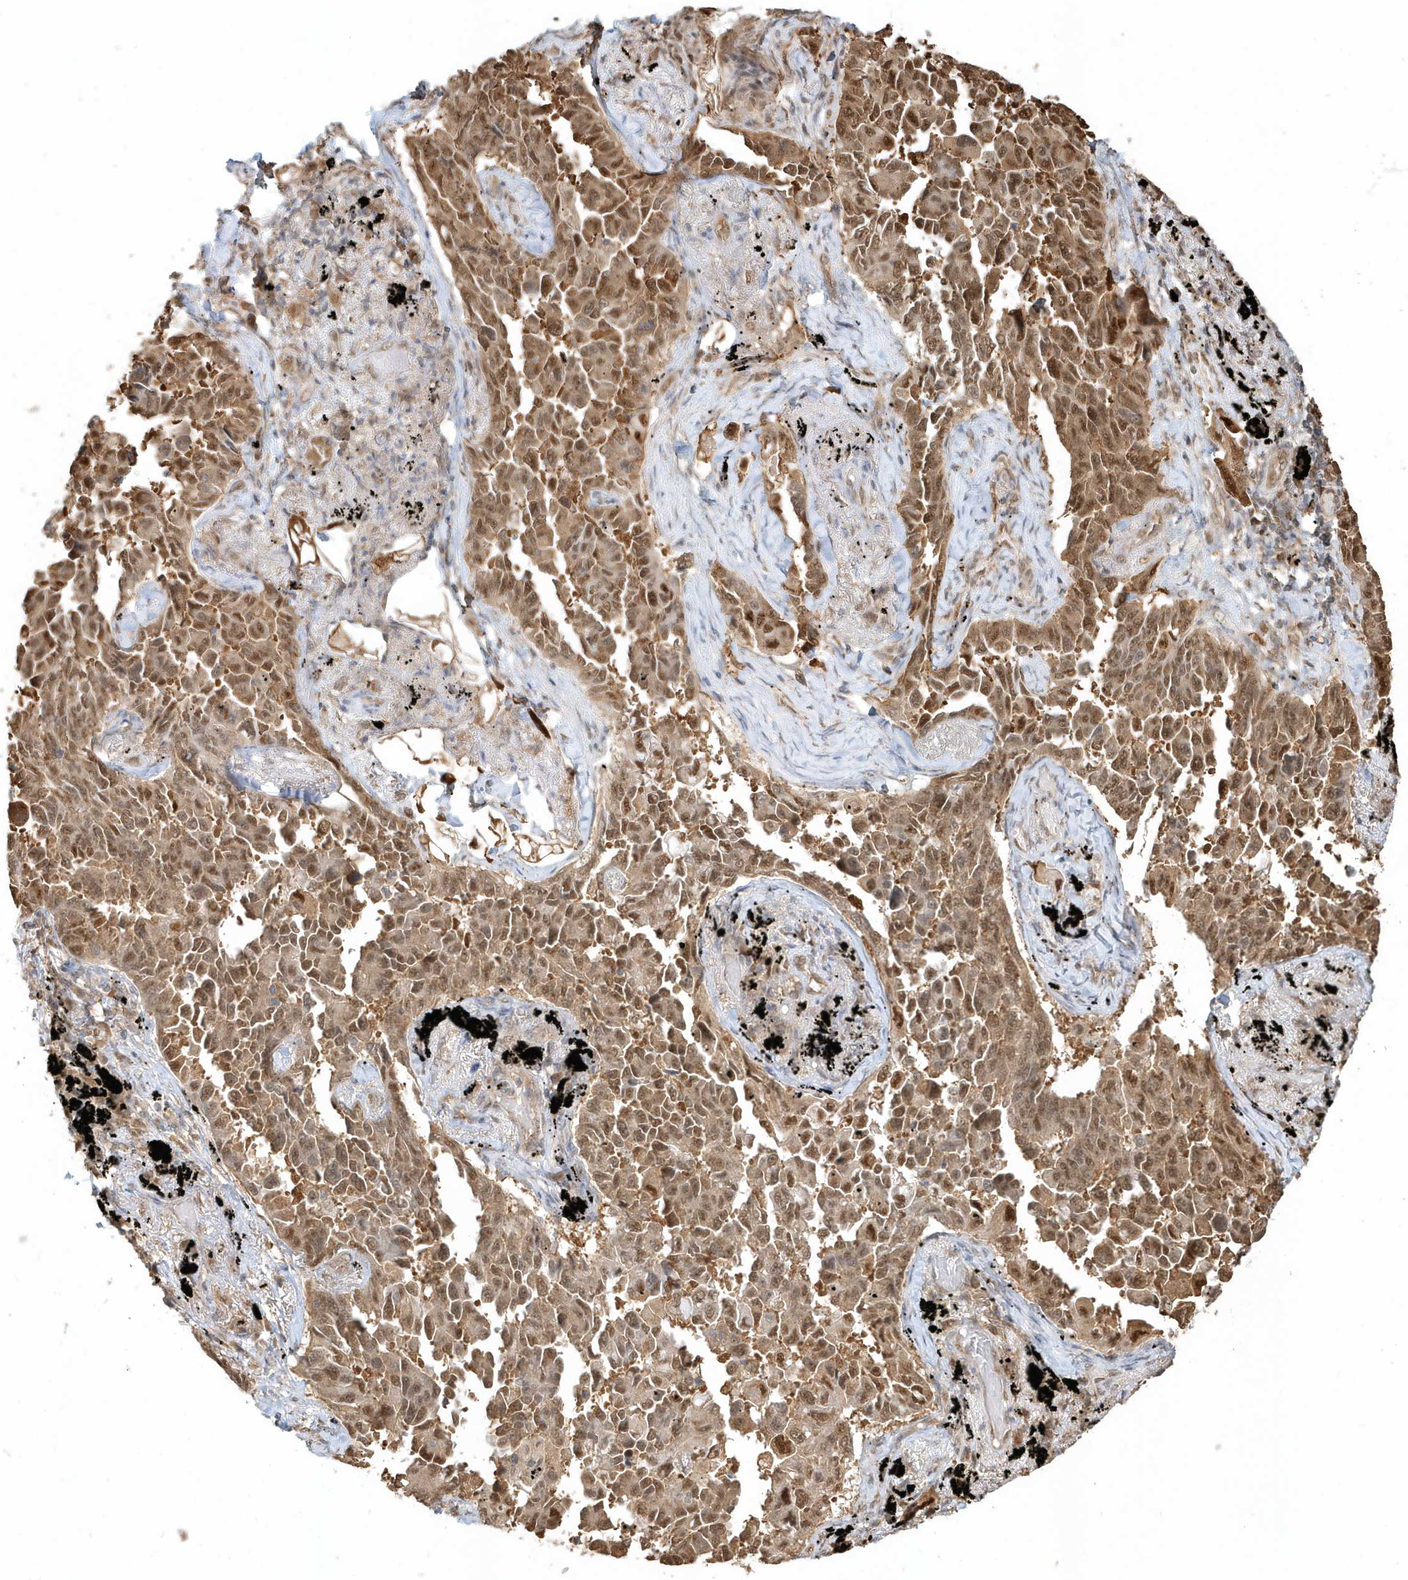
{"staining": {"intensity": "moderate", "quantity": ">75%", "location": "cytoplasmic/membranous,nuclear"}, "tissue": "lung cancer", "cell_type": "Tumor cells", "image_type": "cancer", "snomed": [{"axis": "morphology", "description": "Adenocarcinoma, NOS"}, {"axis": "topography", "description": "Lung"}], "caption": "The photomicrograph demonstrates staining of adenocarcinoma (lung), revealing moderate cytoplasmic/membranous and nuclear protein staining (brown color) within tumor cells.", "gene": "PSMD6", "patient": {"sex": "female", "age": 67}}